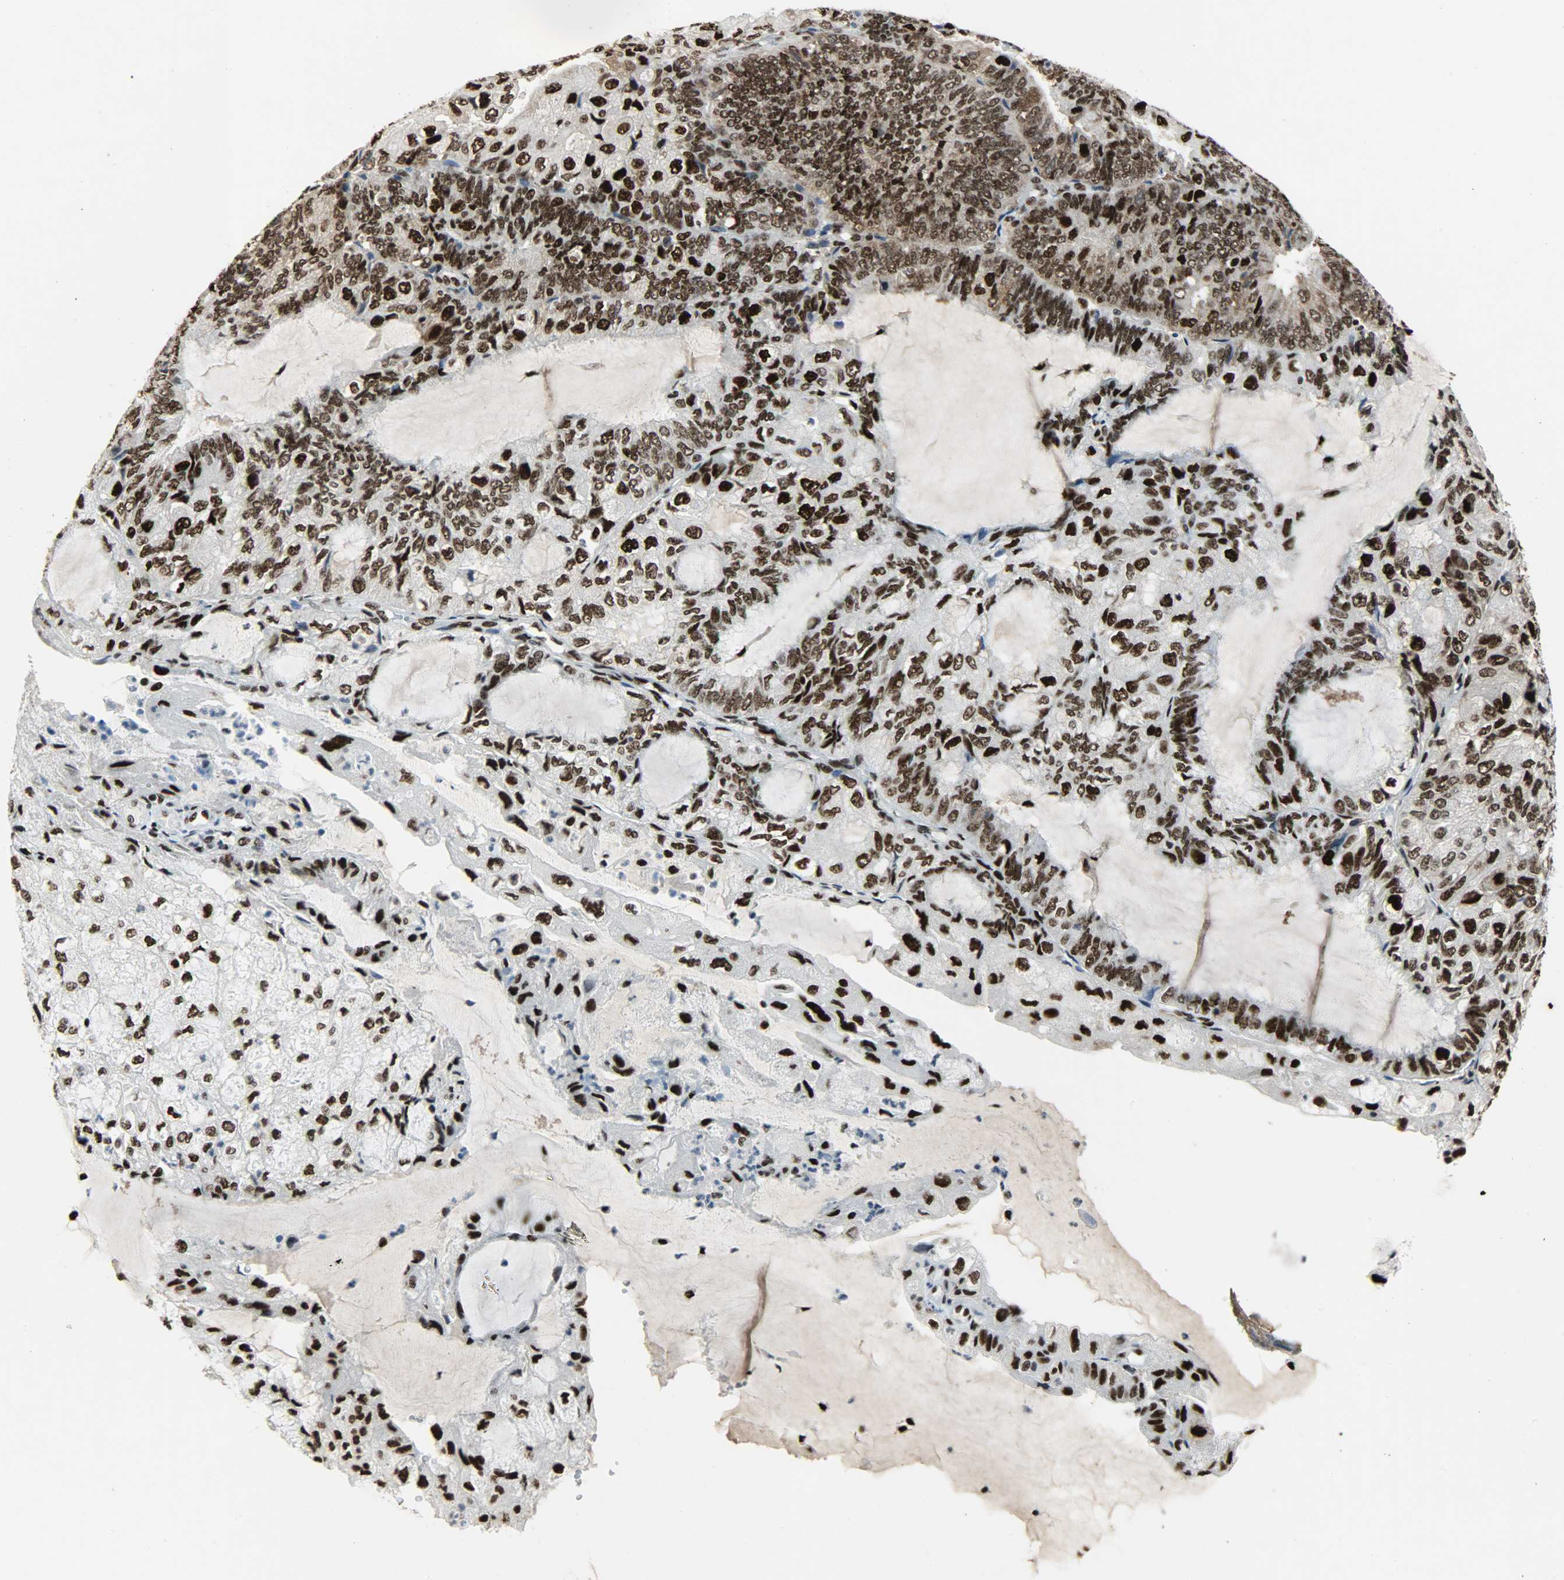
{"staining": {"intensity": "strong", "quantity": ">75%", "location": "cytoplasmic/membranous,nuclear"}, "tissue": "endometrial cancer", "cell_type": "Tumor cells", "image_type": "cancer", "snomed": [{"axis": "morphology", "description": "Adenocarcinoma, NOS"}, {"axis": "topography", "description": "Endometrium"}], "caption": "Immunohistochemical staining of endometrial cancer demonstrates high levels of strong cytoplasmic/membranous and nuclear staining in approximately >75% of tumor cells. (DAB (3,3'-diaminobenzidine) IHC with brightfield microscopy, high magnification).", "gene": "SSB", "patient": {"sex": "female", "age": 81}}